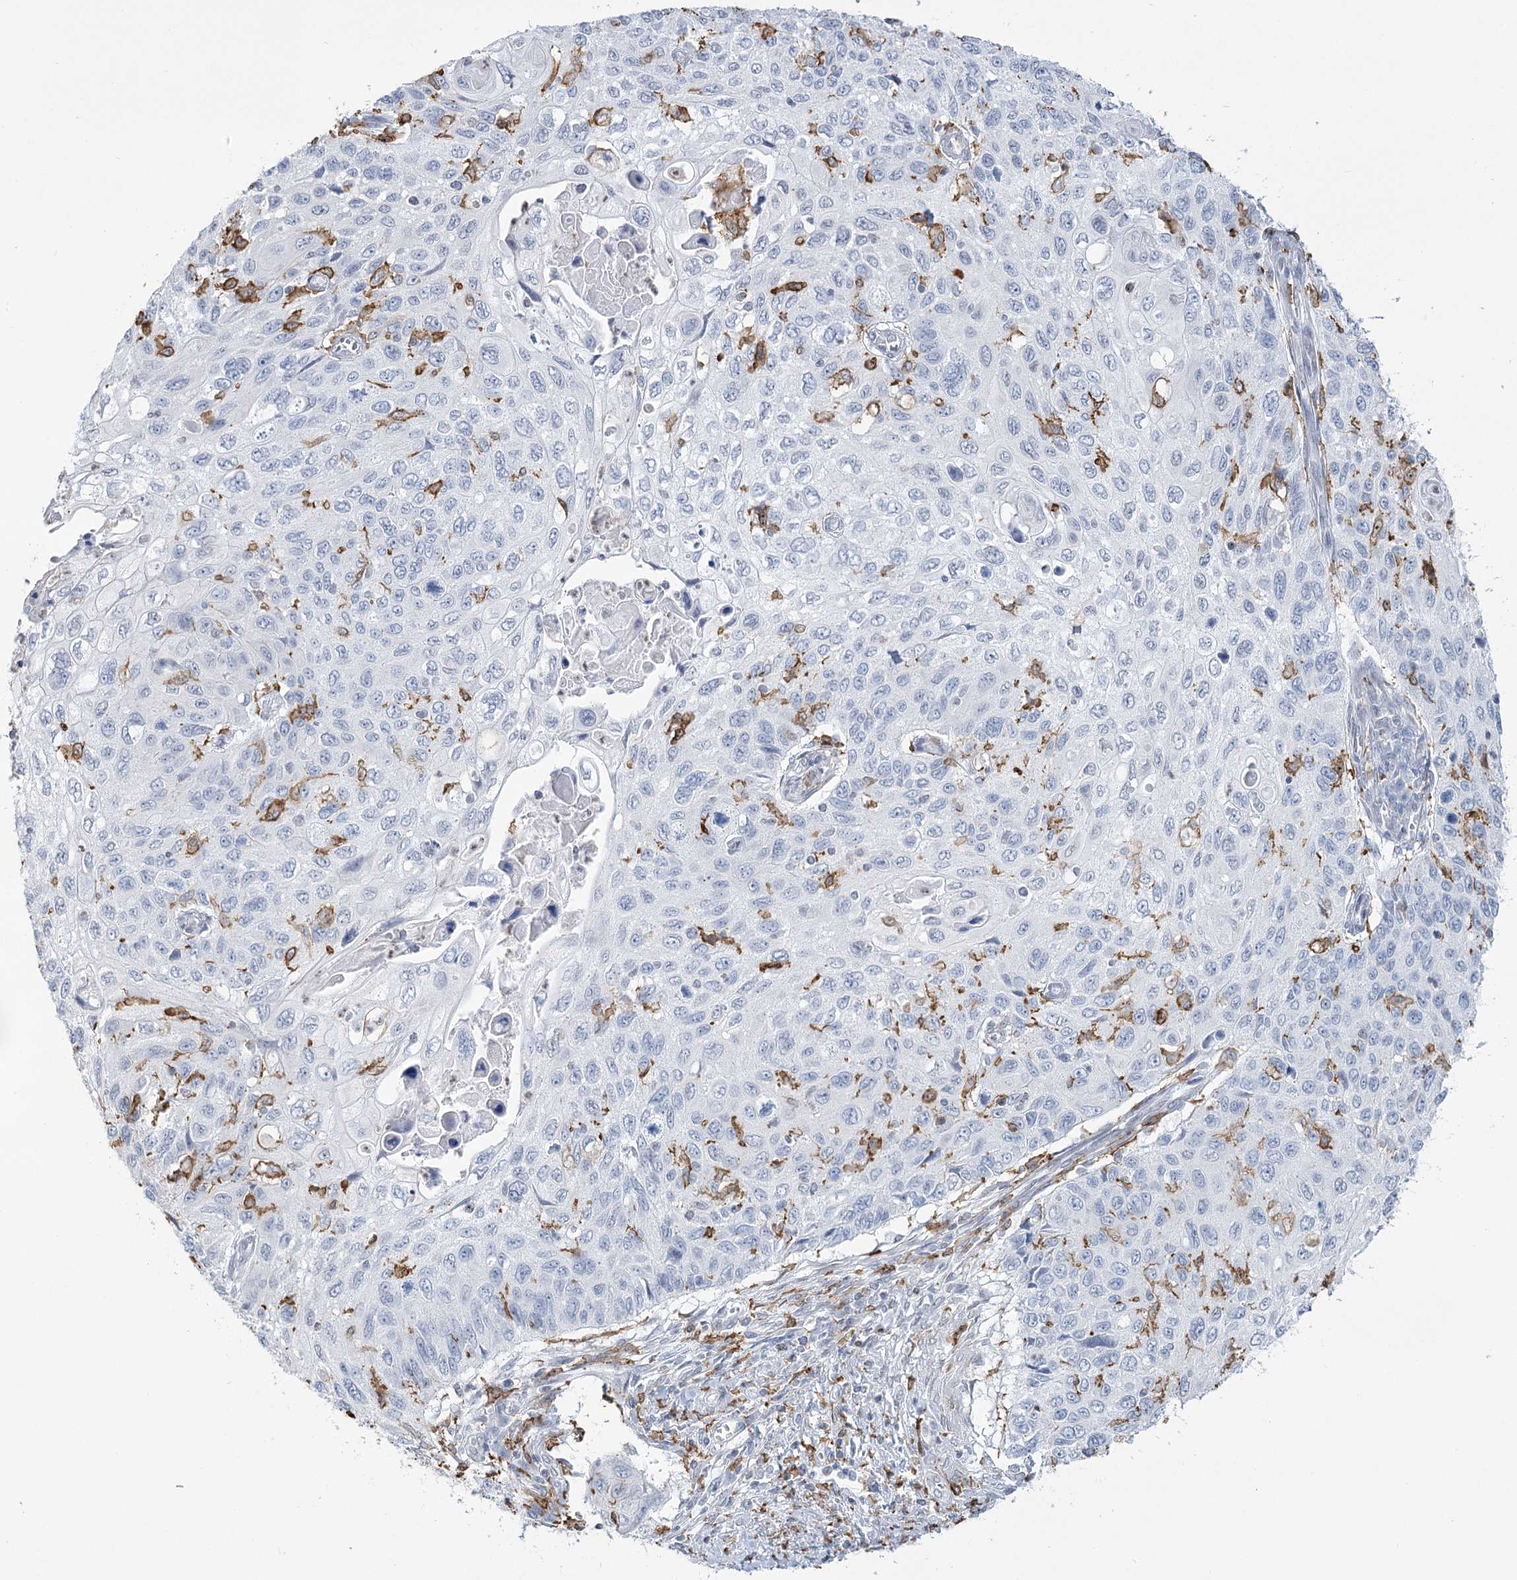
{"staining": {"intensity": "negative", "quantity": "none", "location": "none"}, "tissue": "cervical cancer", "cell_type": "Tumor cells", "image_type": "cancer", "snomed": [{"axis": "morphology", "description": "Squamous cell carcinoma, NOS"}, {"axis": "topography", "description": "Cervix"}], "caption": "Cervical squamous cell carcinoma was stained to show a protein in brown. There is no significant staining in tumor cells.", "gene": "C11orf1", "patient": {"sex": "female", "age": 70}}